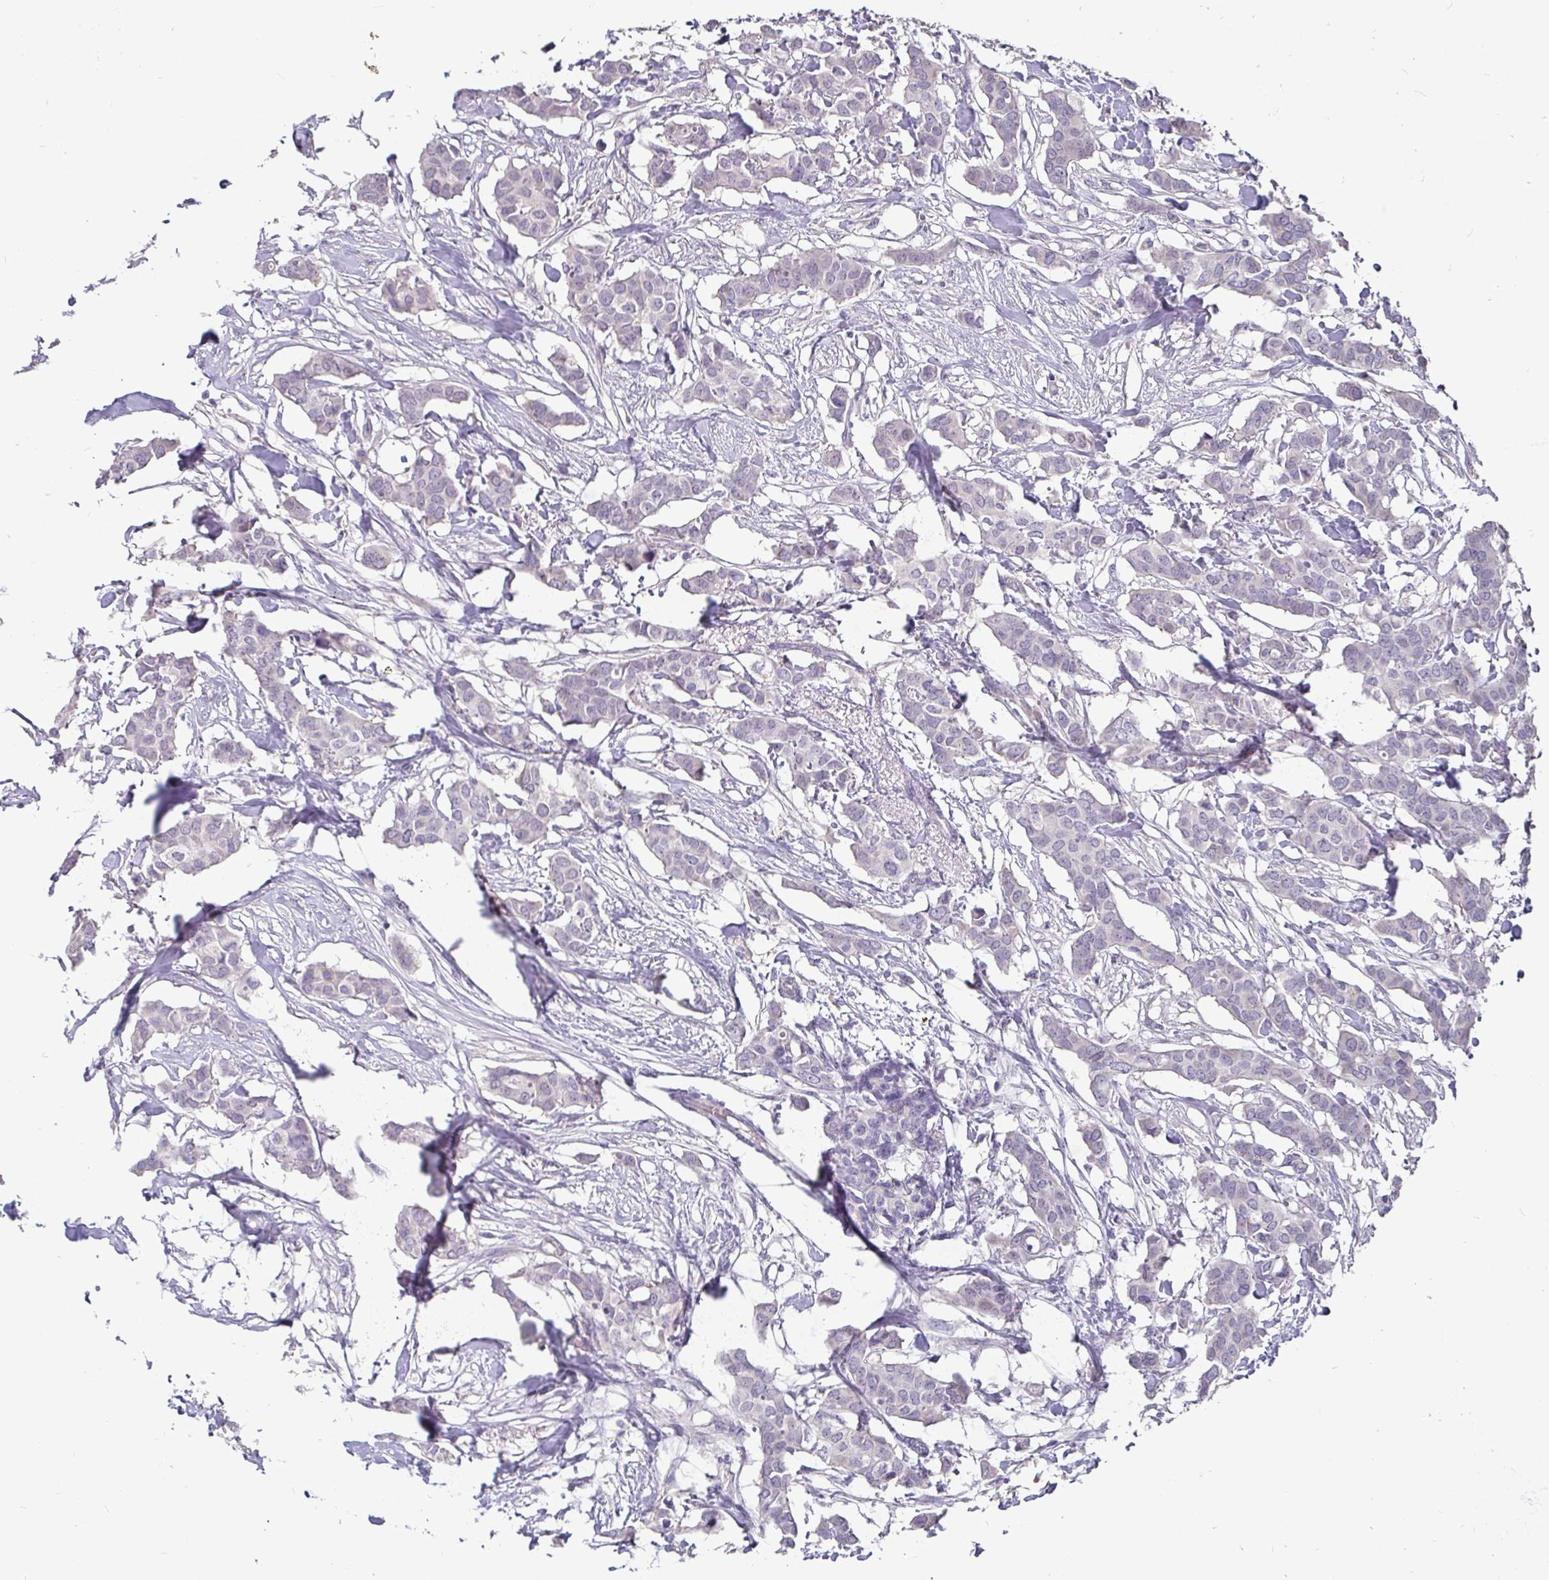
{"staining": {"intensity": "negative", "quantity": "none", "location": "none"}, "tissue": "breast cancer", "cell_type": "Tumor cells", "image_type": "cancer", "snomed": [{"axis": "morphology", "description": "Duct carcinoma"}, {"axis": "topography", "description": "Breast"}], "caption": "This image is of invasive ductal carcinoma (breast) stained with immunohistochemistry to label a protein in brown with the nuclei are counter-stained blue. There is no positivity in tumor cells.", "gene": "ADAMTS6", "patient": {"sex": "female", "age": 62}}